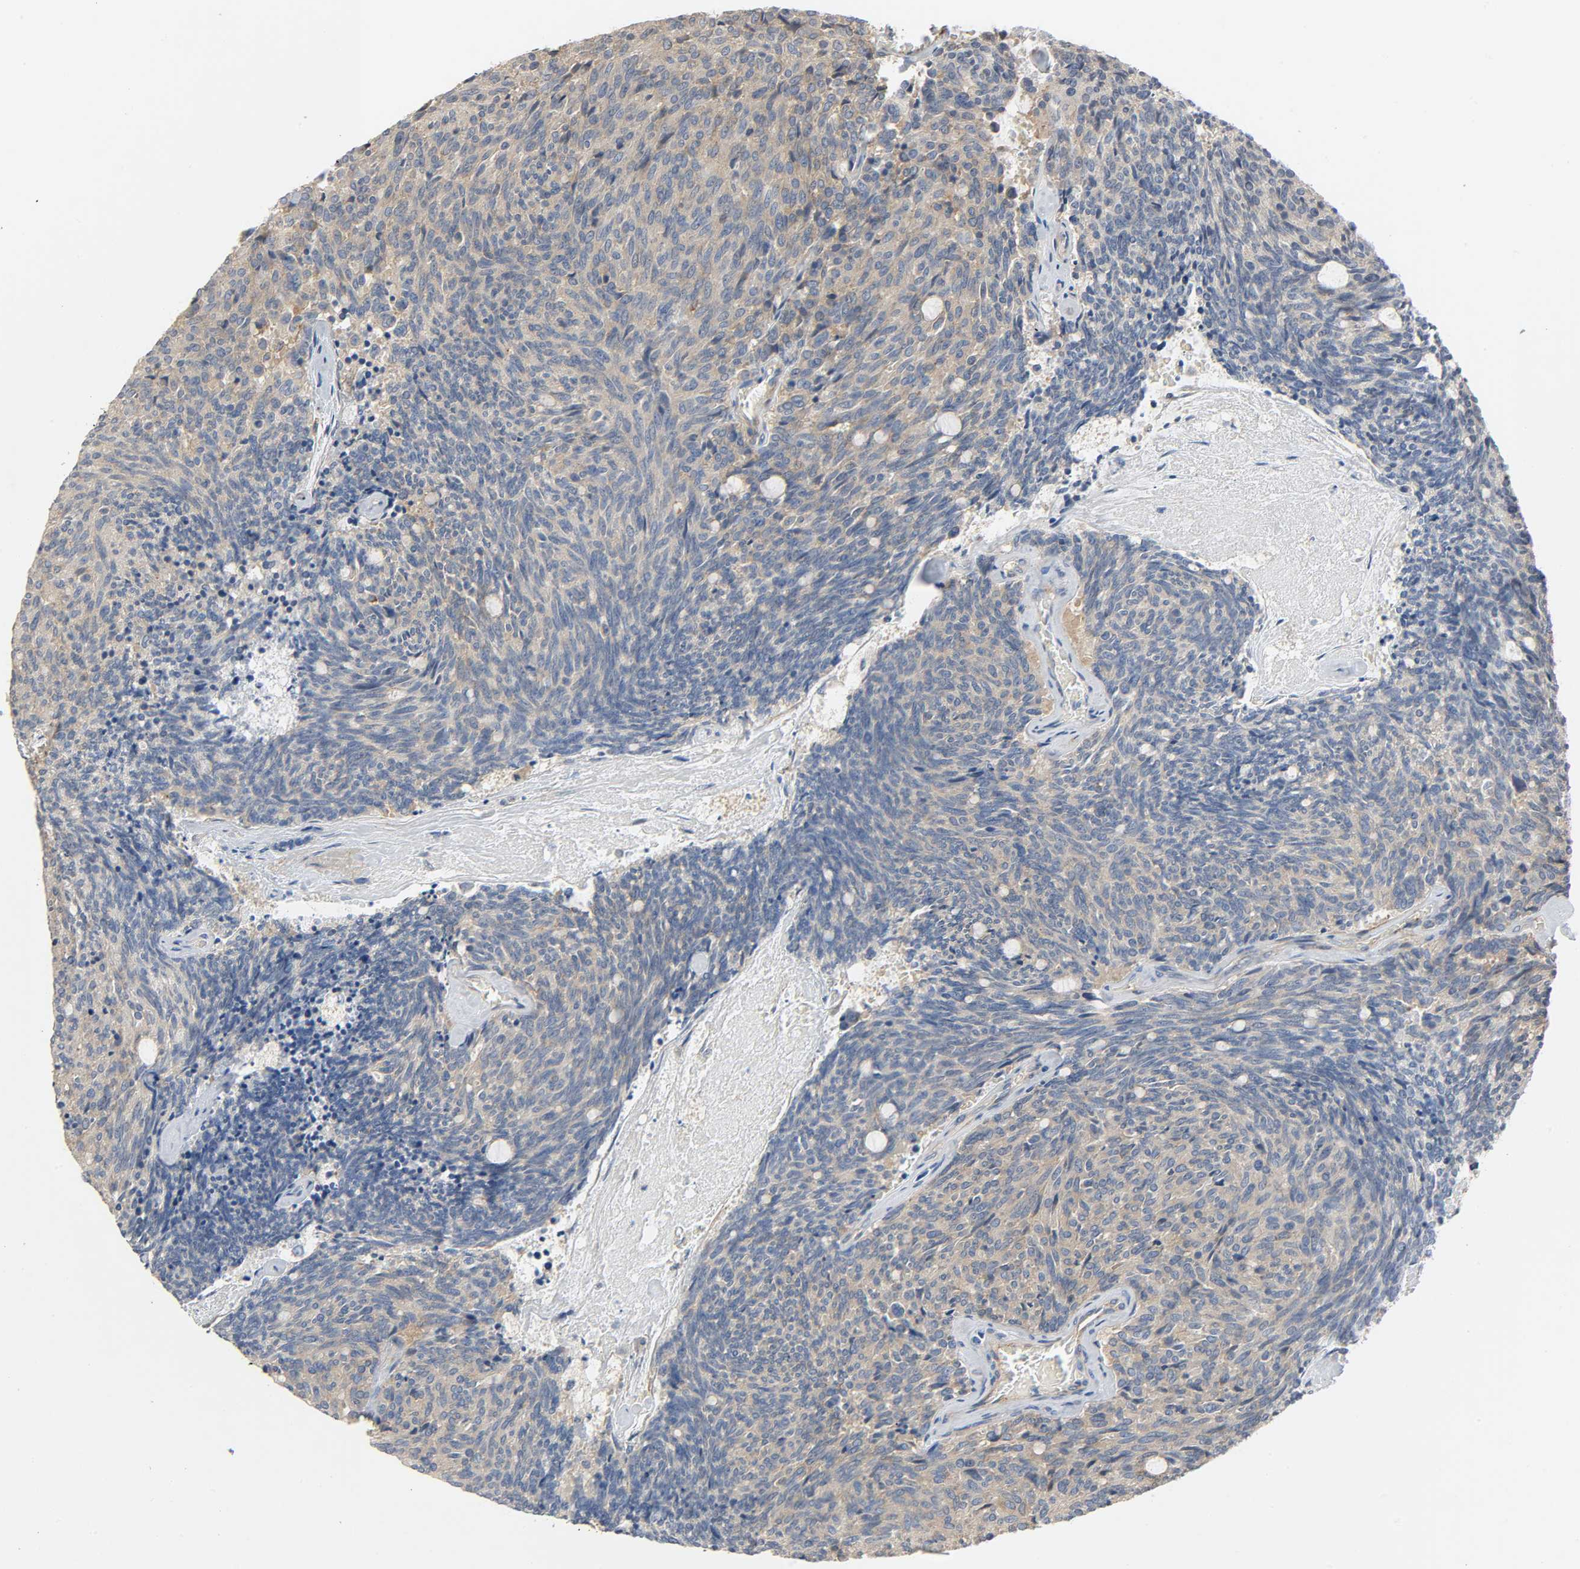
{"staining": {"intensity": "moderate", "quantity": ">75%", "location": "cytoplasmic/membranous"}, "tissue": "carcinoid", "cell_type": "Tumor cells", "image_type": "cancer", "snomed": [{"axis": "morphology", "description": "Carcinoid, malignant, NOS"}, {"axis": "topography", "description": "Pancreas"}], "caption": "Brown immunohistochemical staining in human carcinoid (malignant) reveals moderate cytoplasmic/membranous expression in approximately >75% of tumor cells. The protein of interest is stained brown, and the nuclei are stained in blue (DAB (3,3'-diaminobenzidine) IHC with brightfield microscopy, high magnification).", "gene": "ARPC1A", "patient": {"sex": "female", "age": 54}}